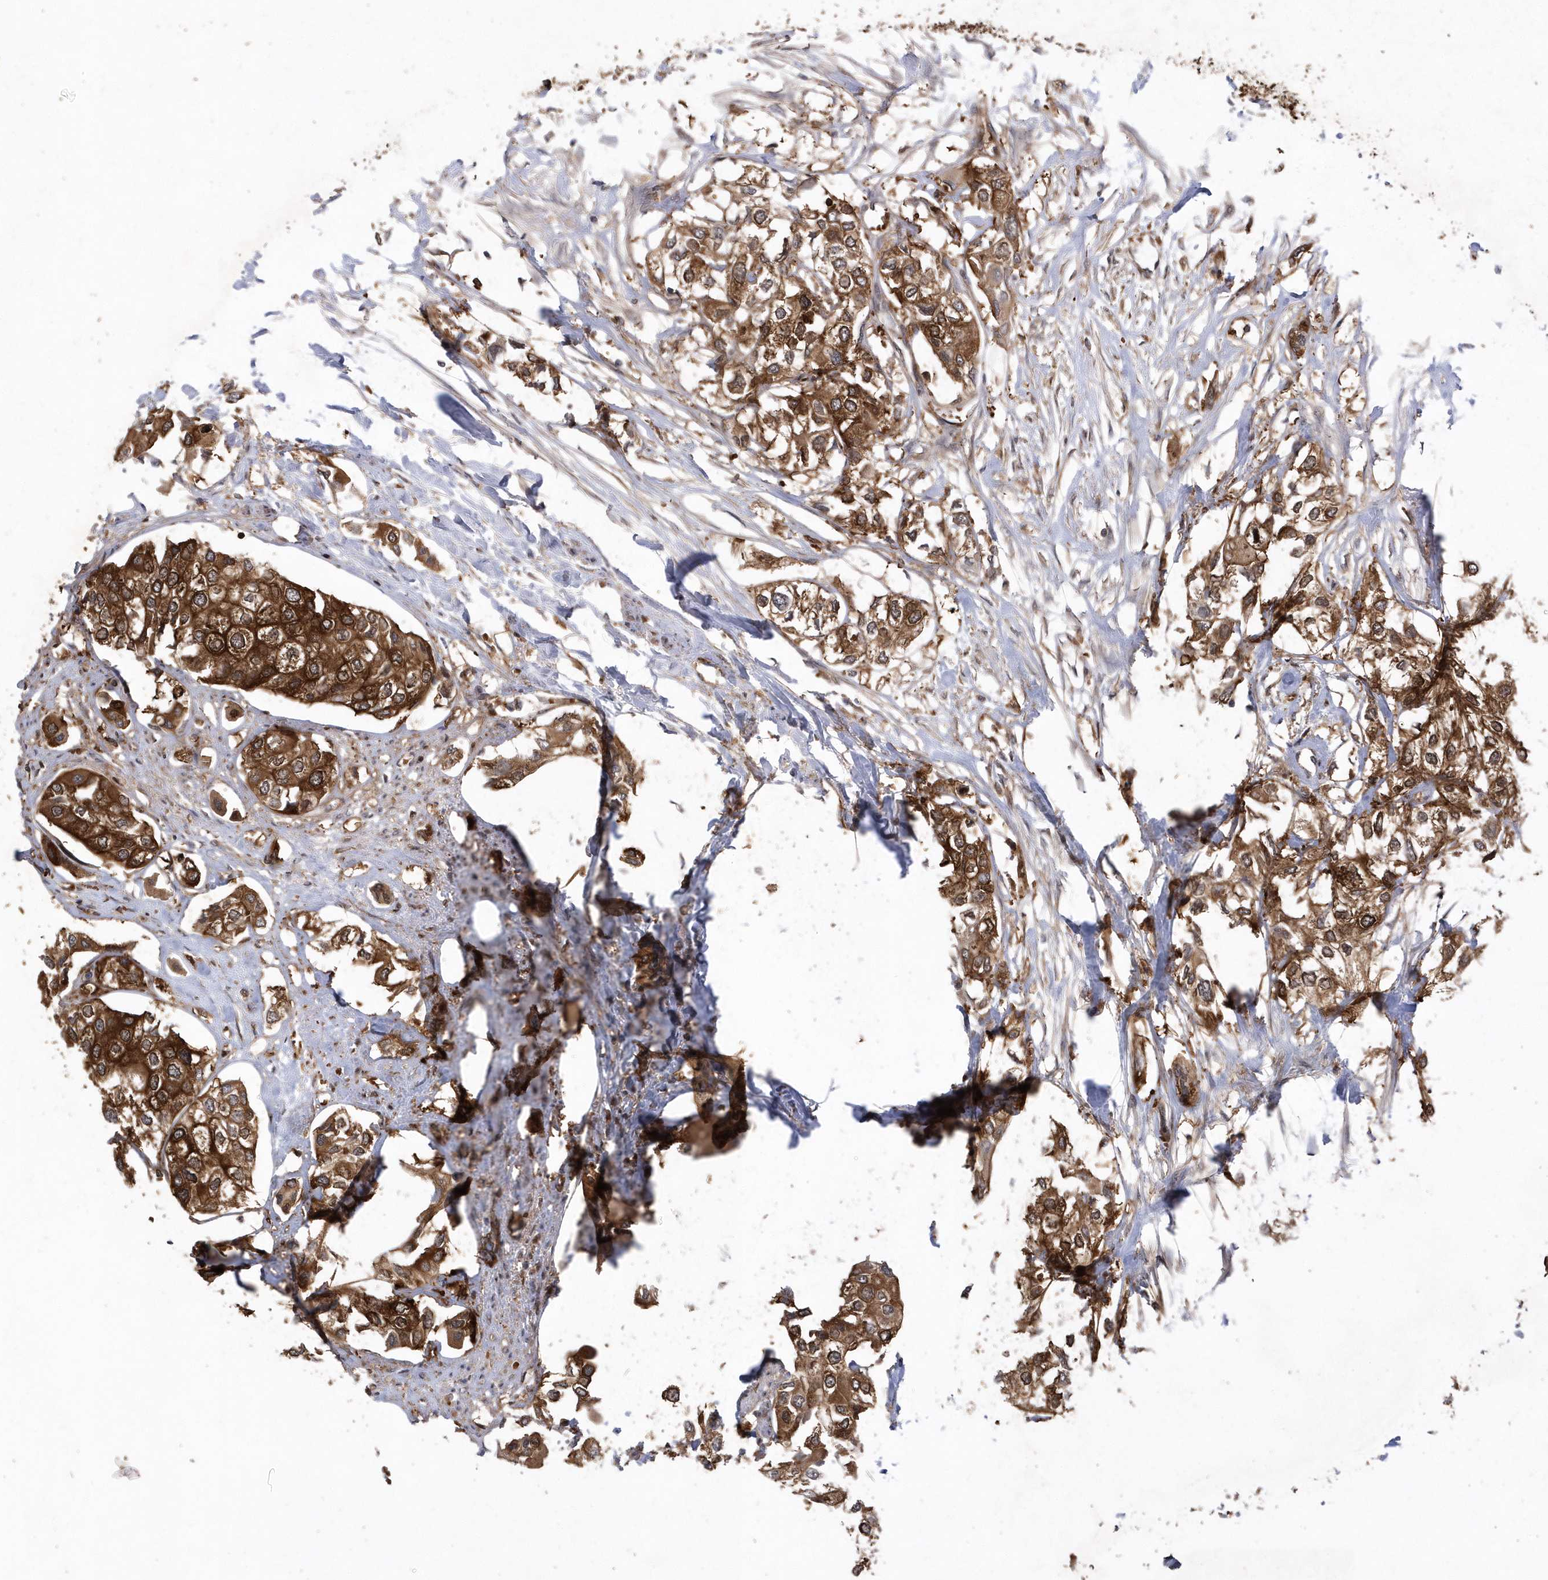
{"staining": {"intensity": "strong", "quantity": ">75%", "location": "cytoplasmic/membranous"}, "tissue": "urothelial cancer", "cell_type": "Tumor cells", "image_type": "cancer", "snomed": [{"axis": "morphology", "description": "Urothelial carcinoma, High grade"}, {"axis": "topography", "description": "Urinary bladder"}], "caption": "Immunohistochemical staining of human urothelial carcinoma (high-grade) exhibits strong cytoplasmic/membranous protein positivity in about >75% of tumor cells.", "gene": "PAICS", "patient": {"sex": "male", "age": 64}}